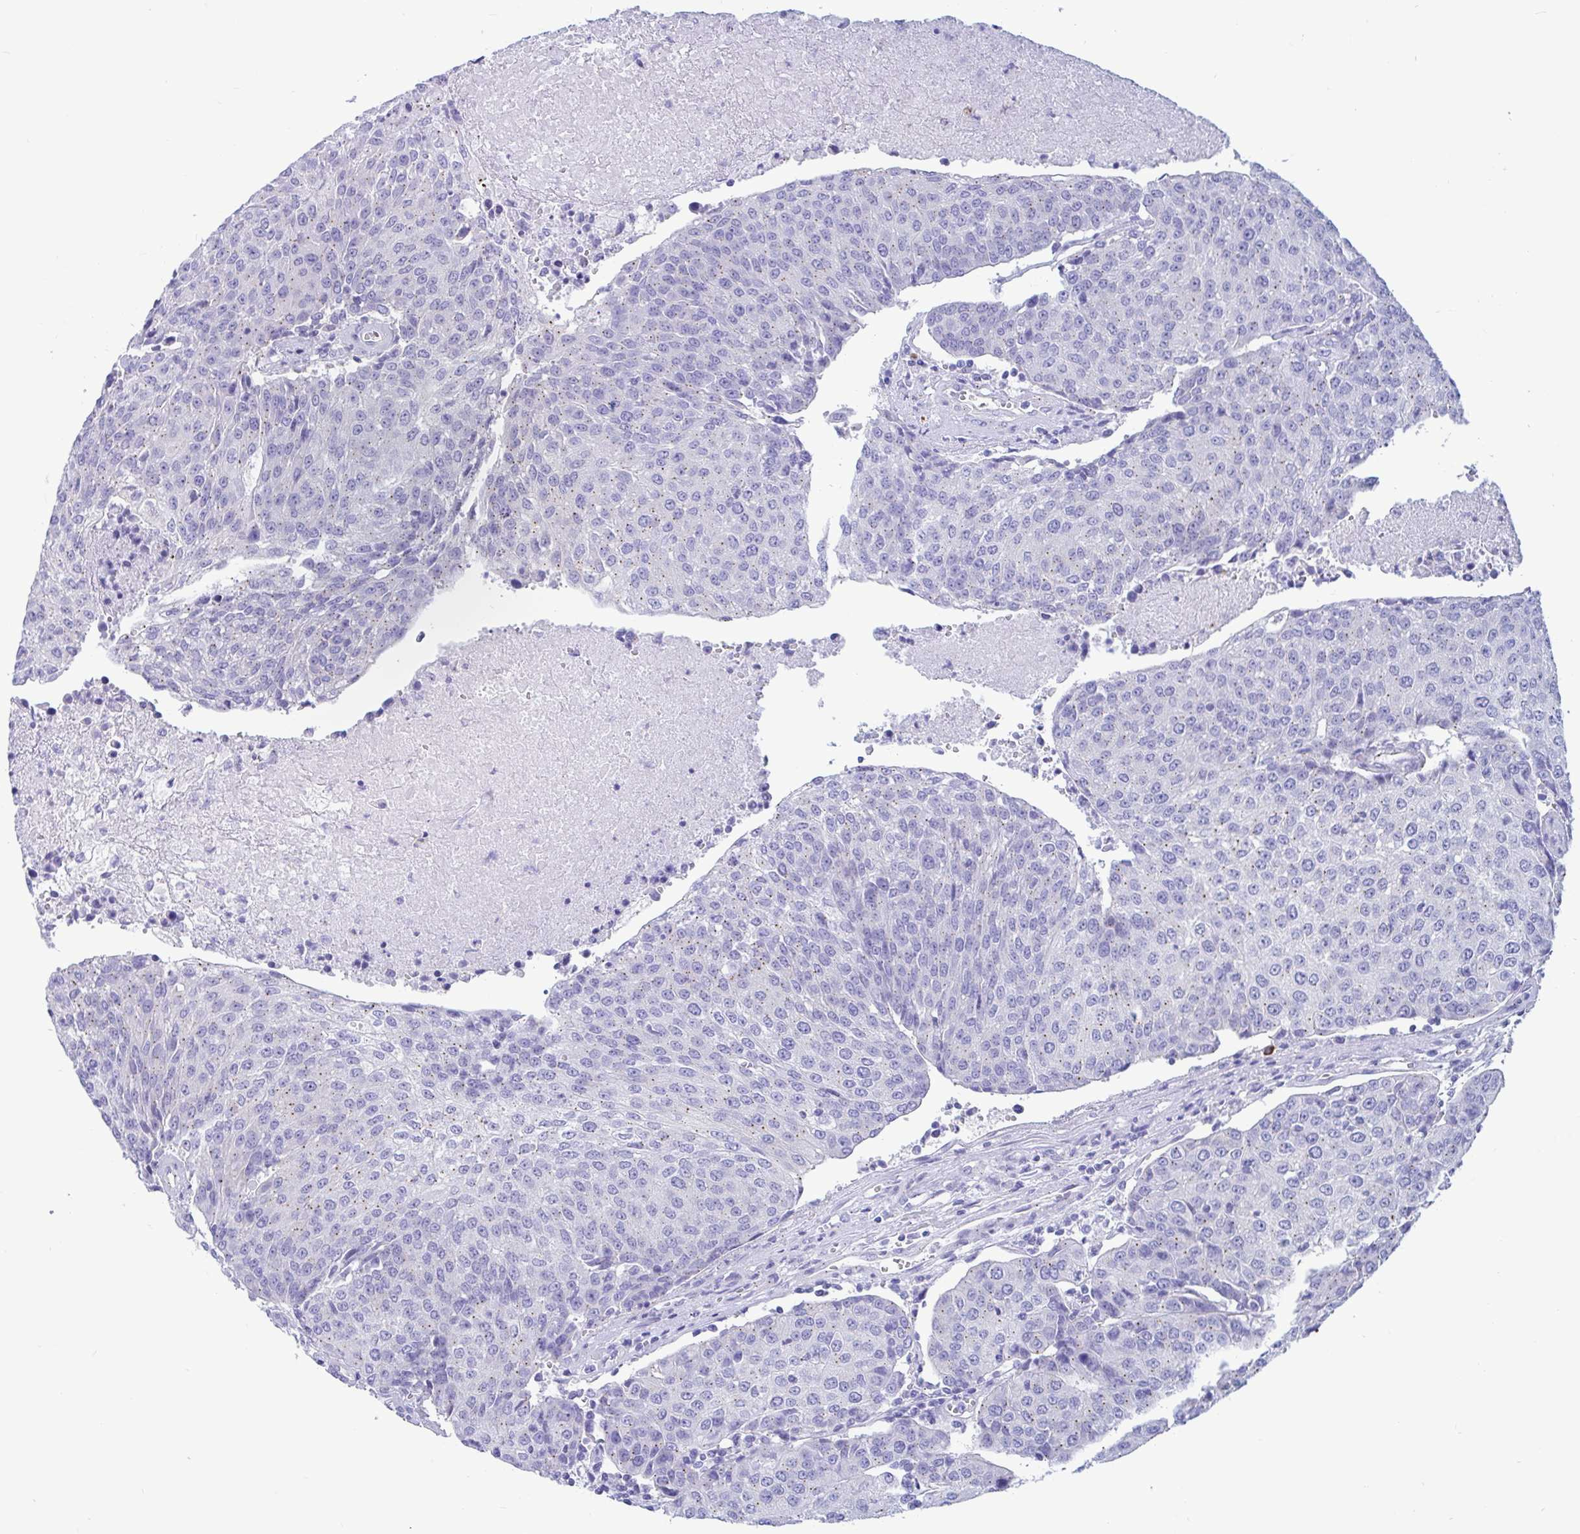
{"staining": {"intensity": "weak", "quantity": "25%-75%", "location": "cytoplasmic/membranous"}, "tissue": "urothelial cancer", "cell_type": "Tumor cells", "image_type": "cancer", "snomed": [{"axis": "morphology", "description": "Urothelial carcinoma, High grade"}, {"axis": "topography", "description": "Urinary bladder"}], "caption": "Weak cytoplasmic/membranous protein expression is identified in about 25%-75% of tumor cells in urothelial cancer.", "gene": "RNASE3", "patient": {"sex": "female", "age": 85}}